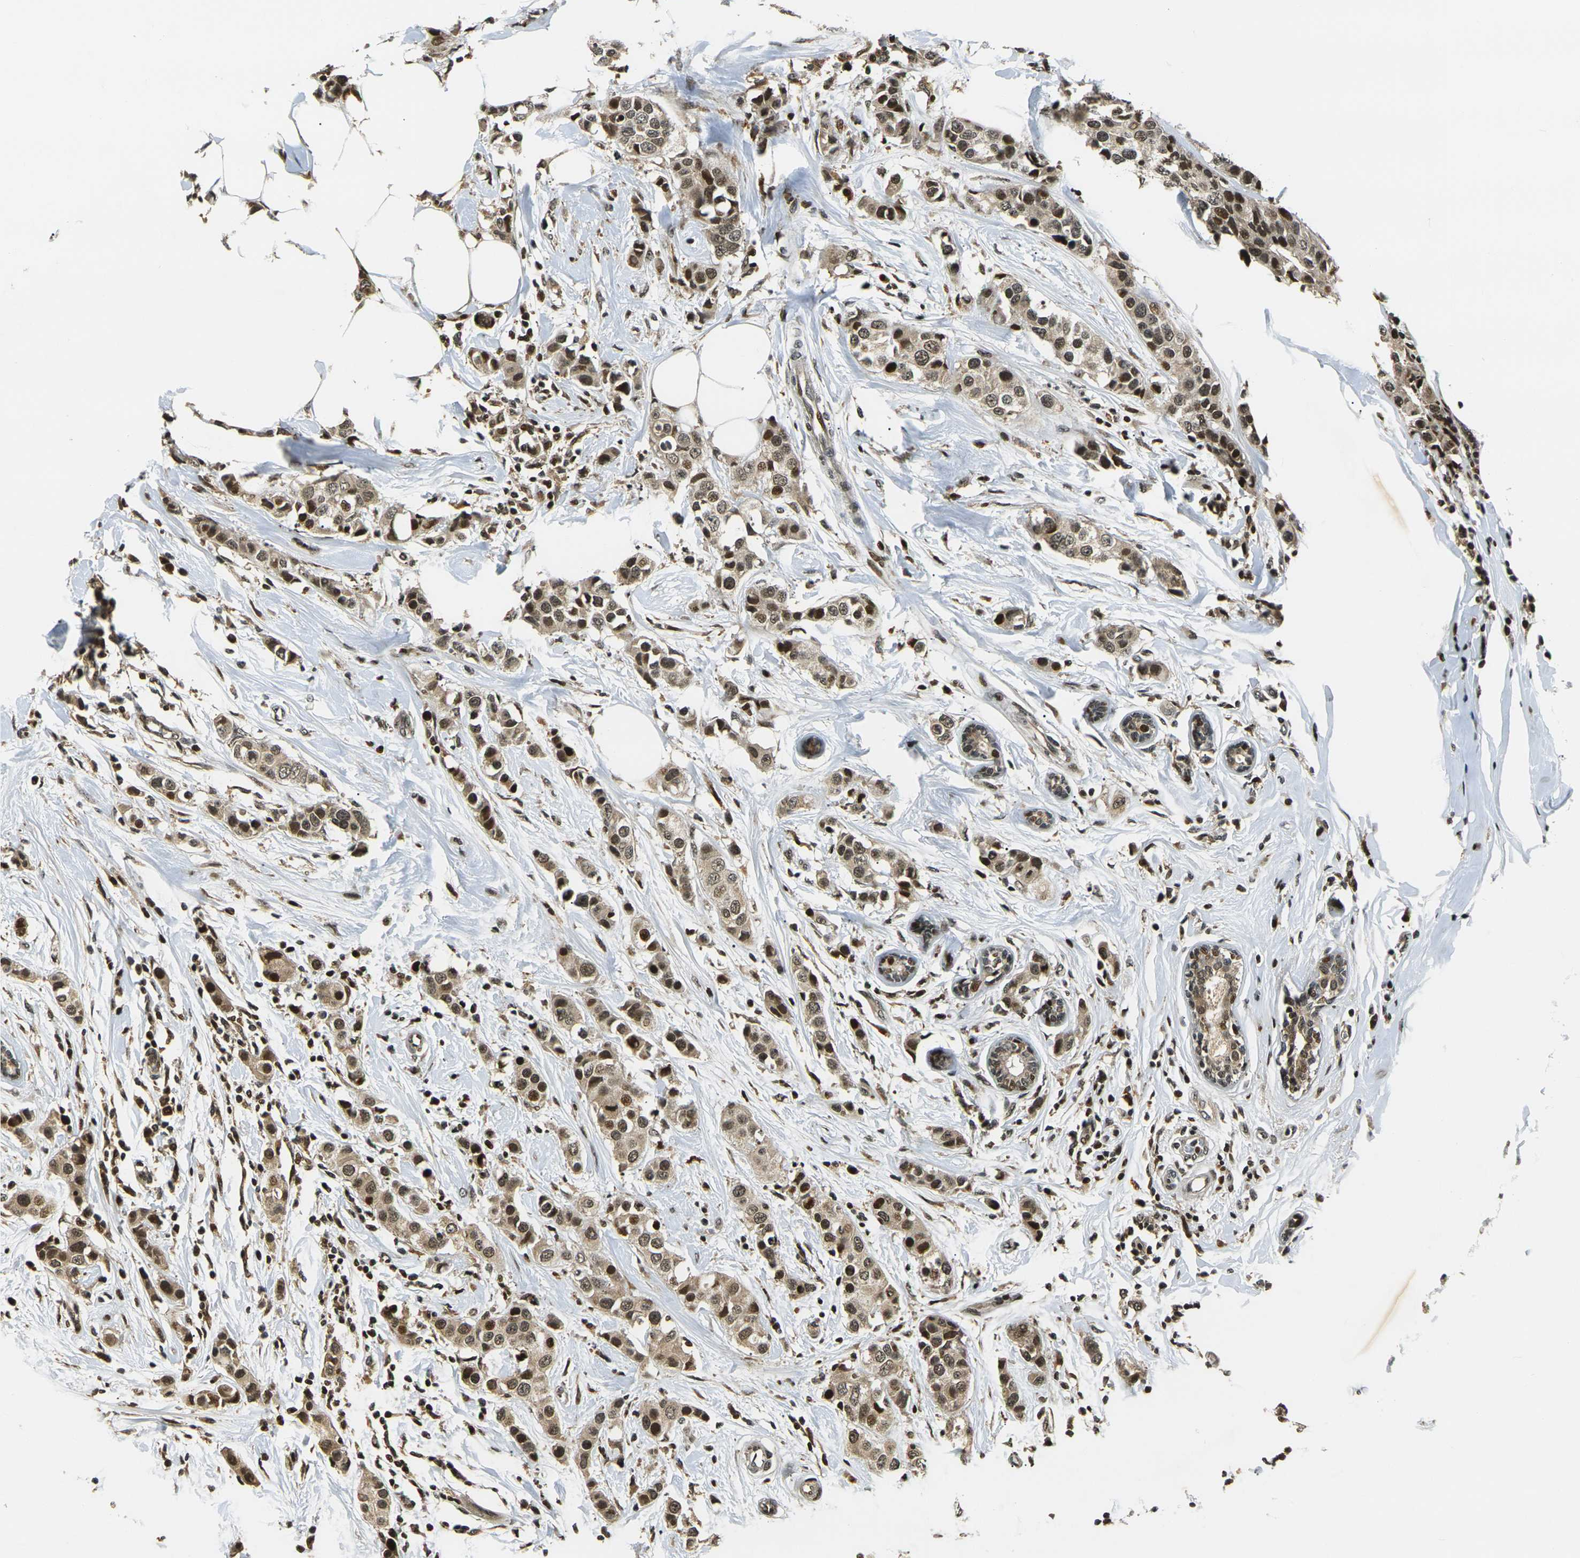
{"staining": {"intensity": "strong", "quantity": ">75%", "location": "cytoplasmic/membranous,nuclear"}, "tissue": "breast cancer", "cell_type": "Tumor cells", "image_type": "cancer", "snomed": [{"axis": "morphology", "description": "Normal tissue, NOS"}, {"axis": "morphology", "description": "Duct carcinoma"}, {"axis": "topography", "description": "Breast"}], "caption": "Strong cytoplasmic/membranous and nuclear positivity is seen in about >75% of tumor cells in breast infiltrating ductal carcinoma.", "gene": "ACTL6A", "patient": {"sex": "female", "age": 50}}